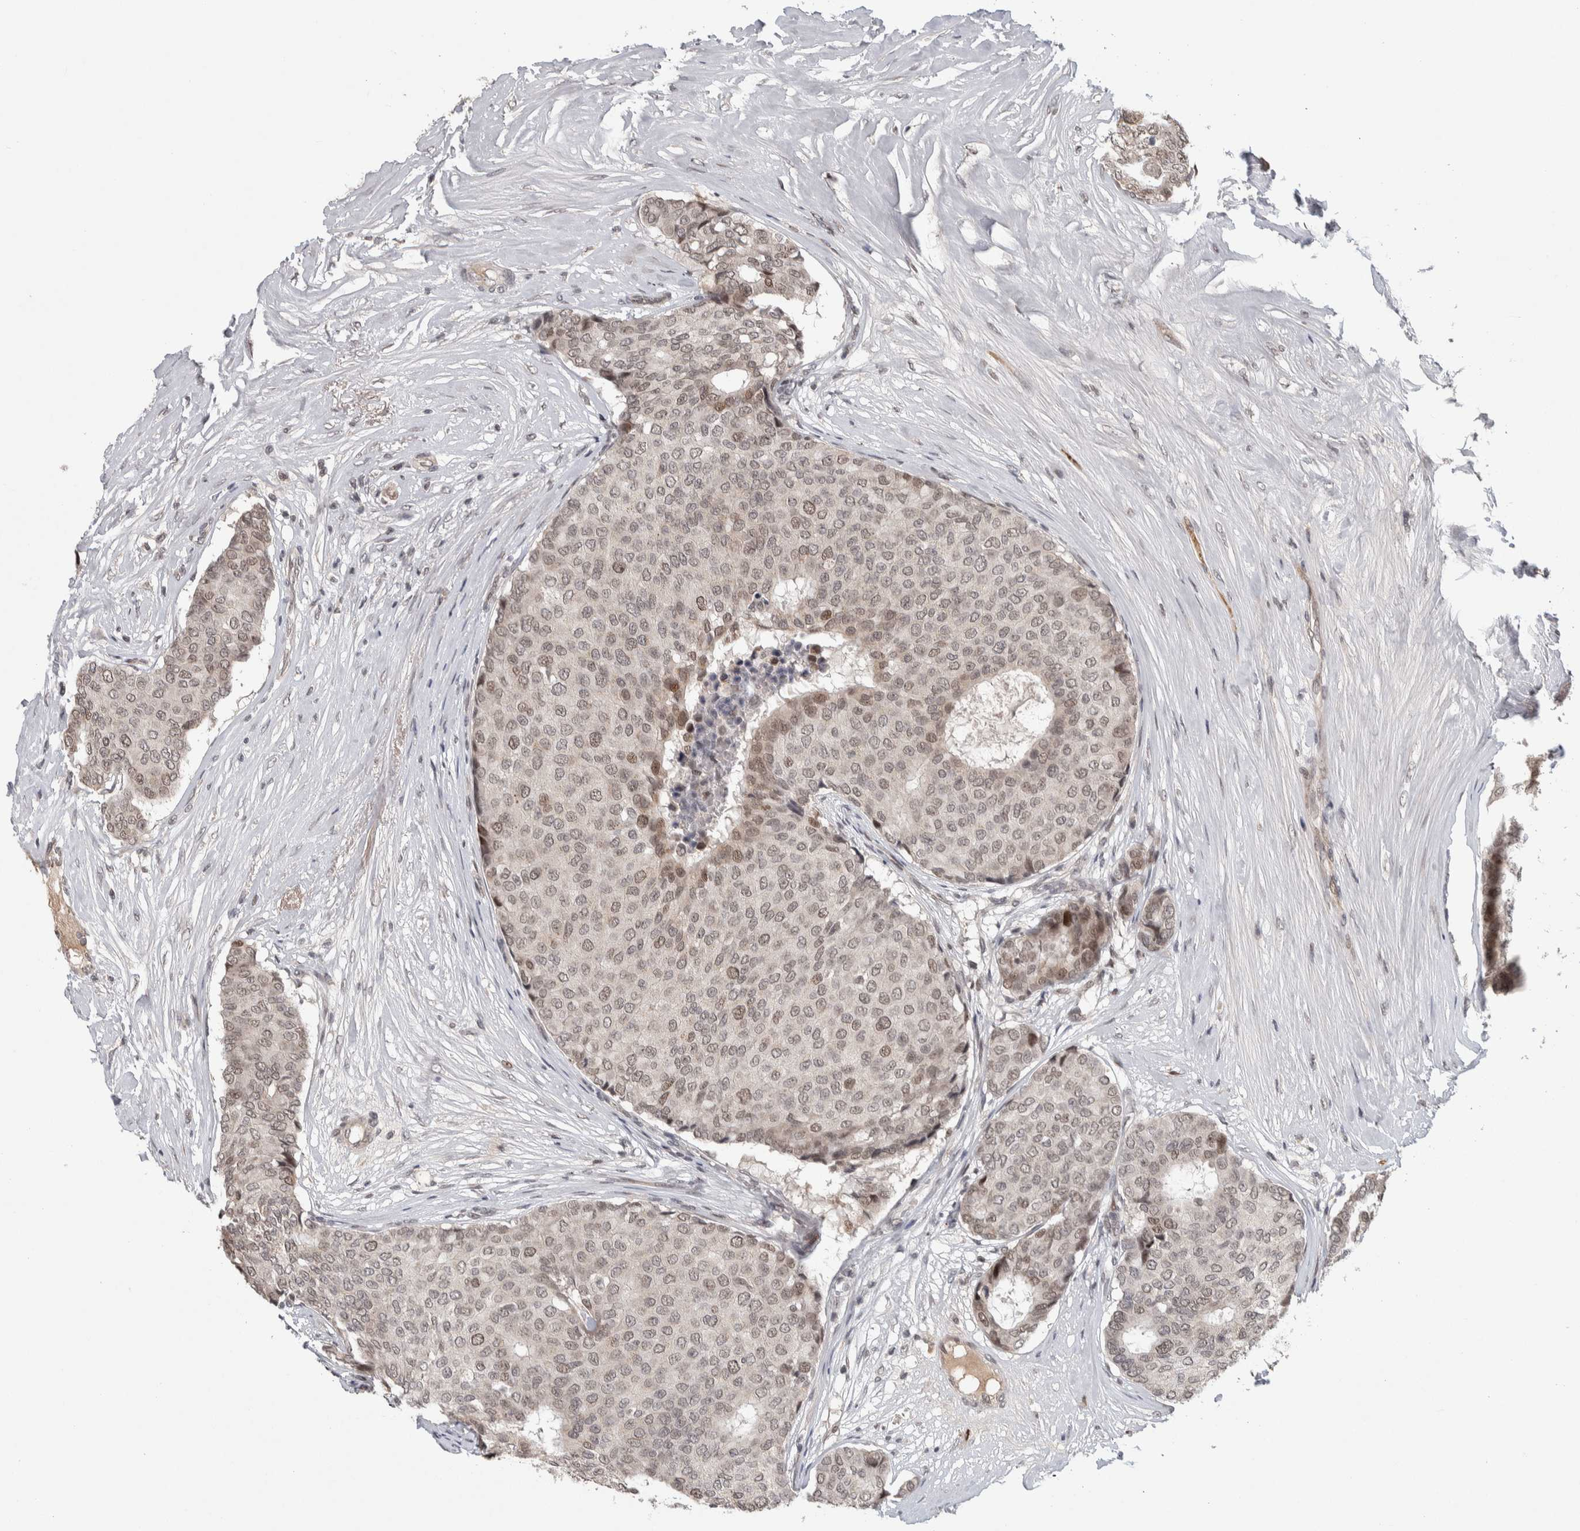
{"staining": {"intensity": "weak", "quantity": ">75%", "location": "nuclear"}, "tissue": "breast cancer", "cell_type": "Tumor cells", "image_type": "cancer", "snomed": [{"axis": "morphology", "description": "Duct carcinoma"}, {"axis": "topography", "description": "Breast"}], "caption": "Immunohistochemical staining of breast intraductal carcinoma reveals weak nuclear protein staining in about >75% of tumor cells. The staining was performed using DAB to visualize the protein expression in brown, while the nuclei were stained in blue with hematoxylin (Magnification: 20x).", "gene": "ZNF592", "patient": {"sex": "female", "age": 75}}